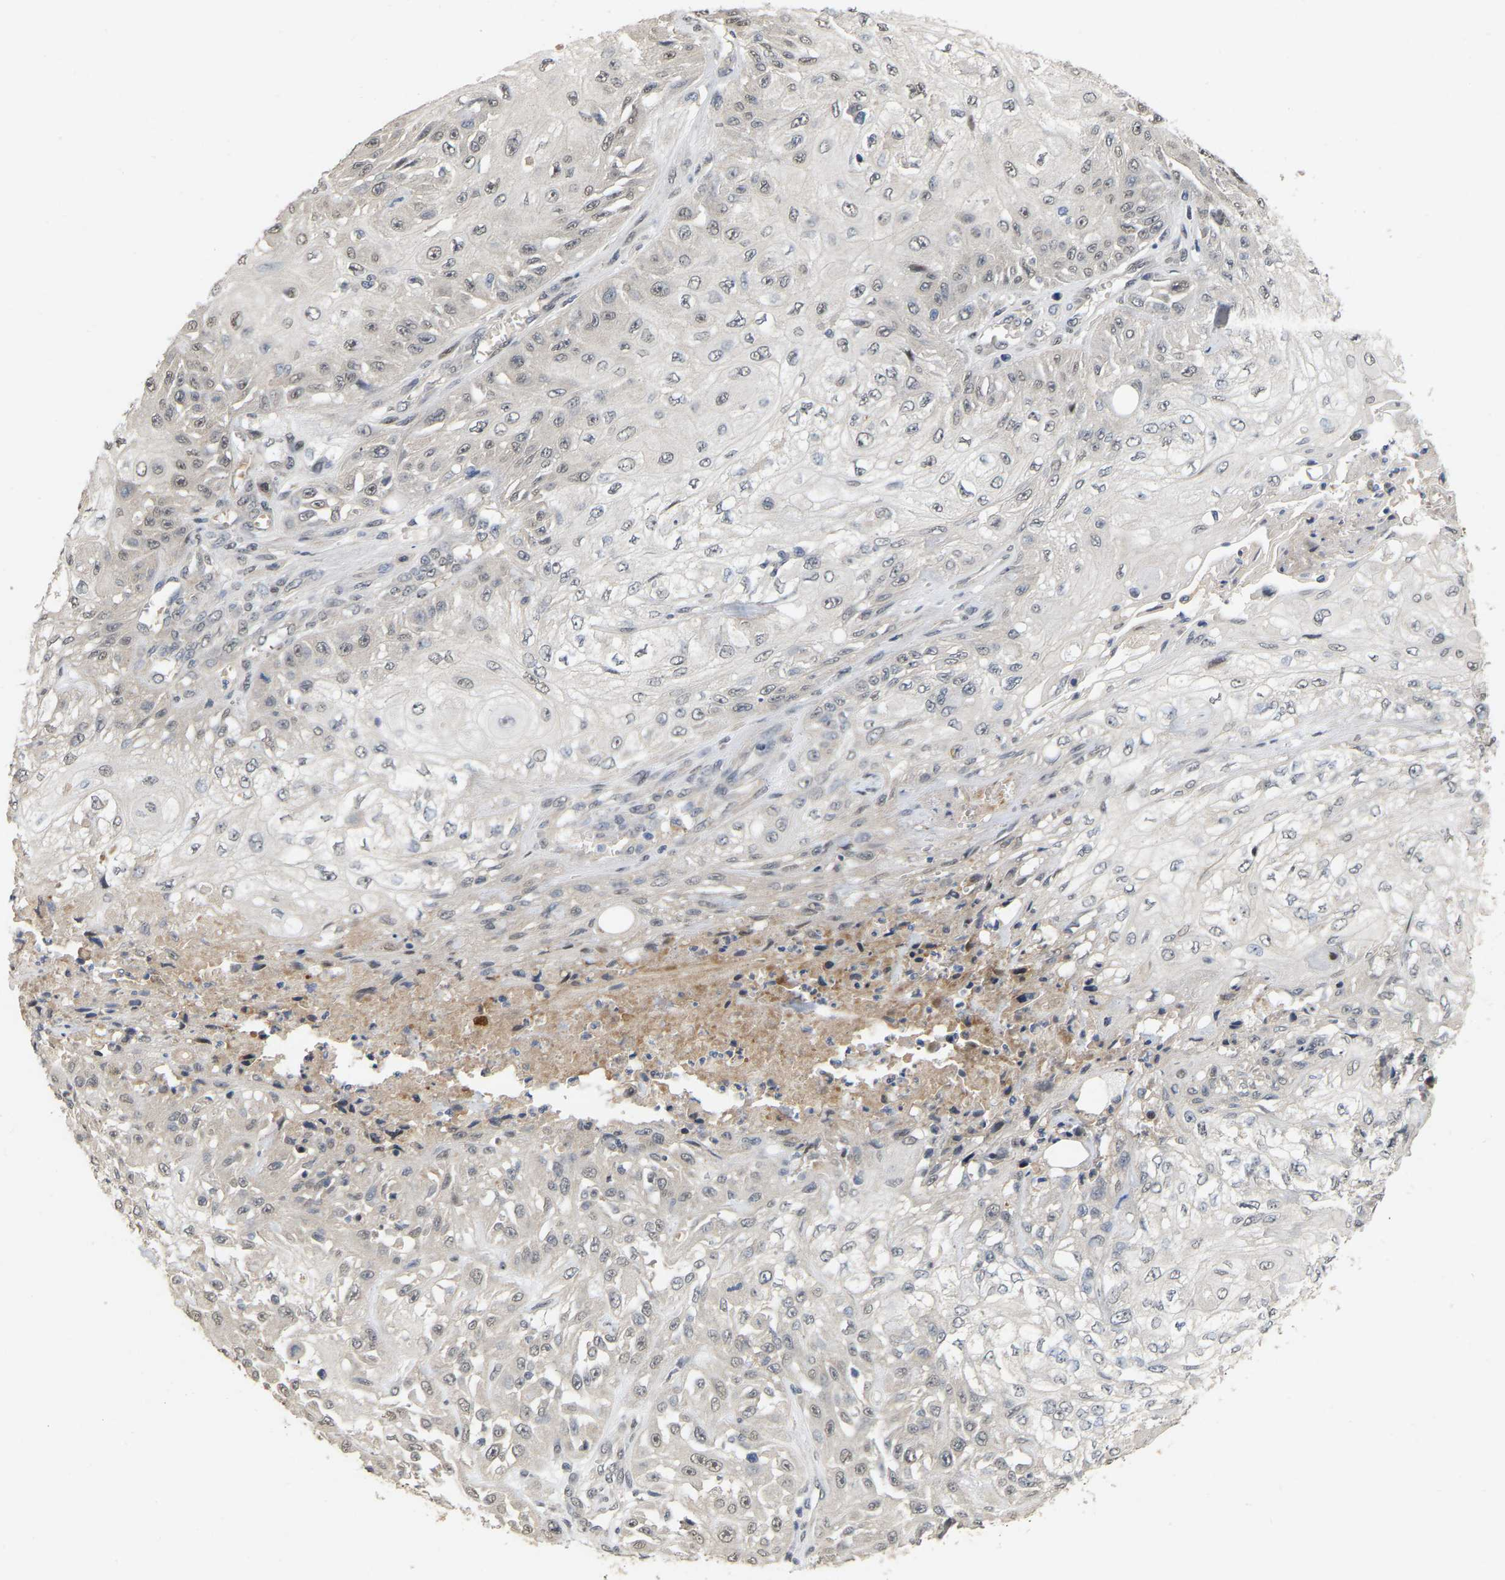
{"staining": {"intensity": "weak", "quantity": "25%-75%", "location": "nuclear"}, "tissue": "skin cancer", "cell_type": "Tumor cells", "image_type": "cancer", "snomed": [{"axis": "morphology", "description": "Squamous cell carcinoma, NOS"}, {"axis": "morphology", "description": "Squamous cell carcinoma, metastatic, NOS"}, {"axis": "topography", "description": "Skin"}, {"axis": "topography", "description": "Lymph node"}], "caption": "Weak nuclear positivity for a protein is seen in about 25%-75% of tumor cells of skin cancer (metastatic squamous cell carcinoma) using immunohistochemistry.", "gene": "RUVBL1", "patient": {"sex": "male", "age": 75}}